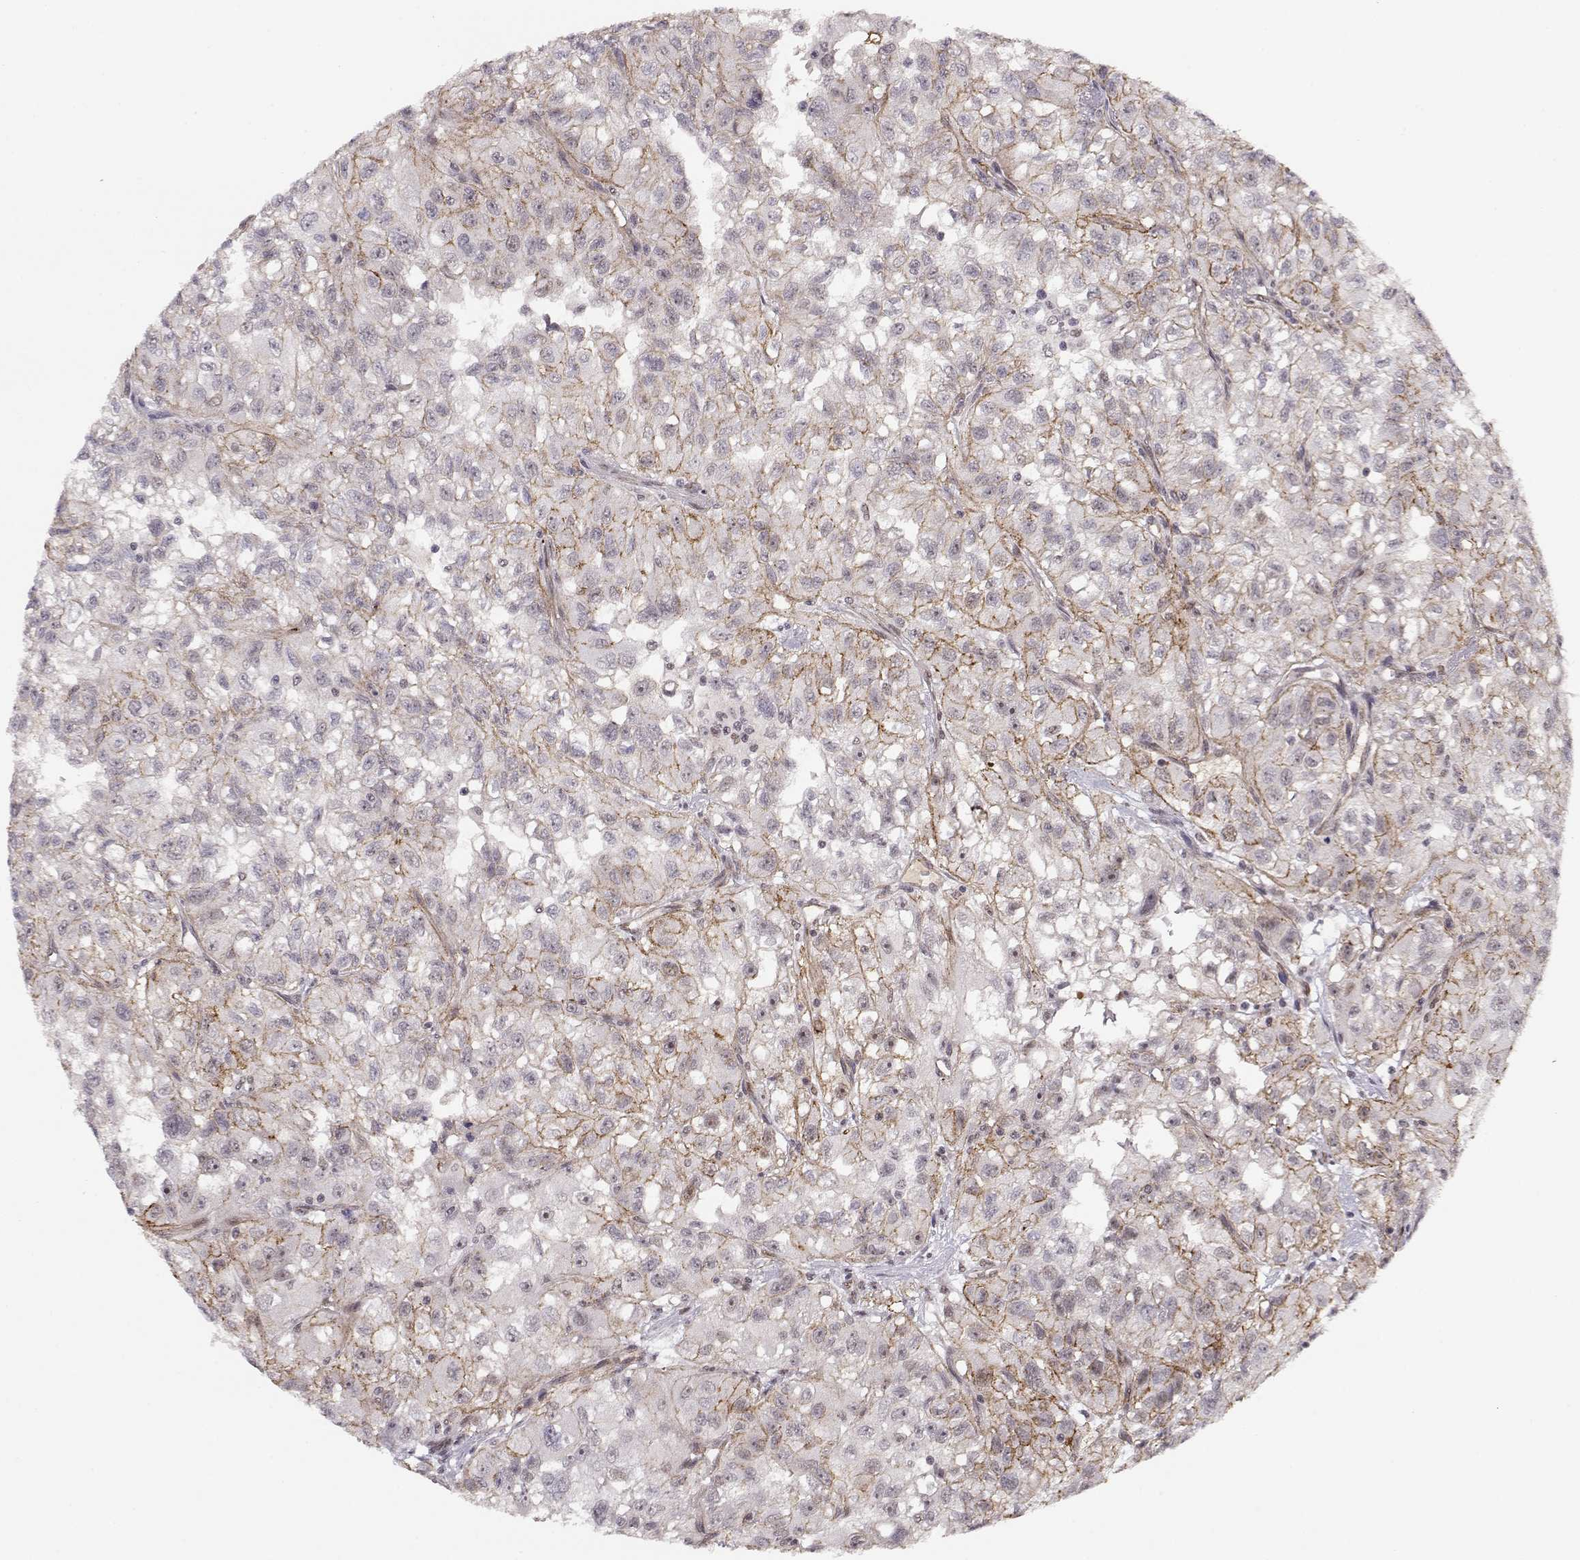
{"staining": {"intensity": "strong", "quantity": "<25%", "location": "cytoplasmic/membranous"}, "tissue": "renal cancer", "cell_type": "Tumor cells", "image_type": "cancer", "snomed": [{"axis": "morphology", "description": "Adenocarcinoma, NOS"}, {"axis": "topography", "description": "Kidney"}], "caption": "Immunohistochemical staining of human renal cancer (adenocarcinoma) displays medium levels of strong cytoplasmic/membranous staining in approximately <25% of tumor cells.", "gene": "CIR1", "patient": {"sex": "male", "age": 64}}